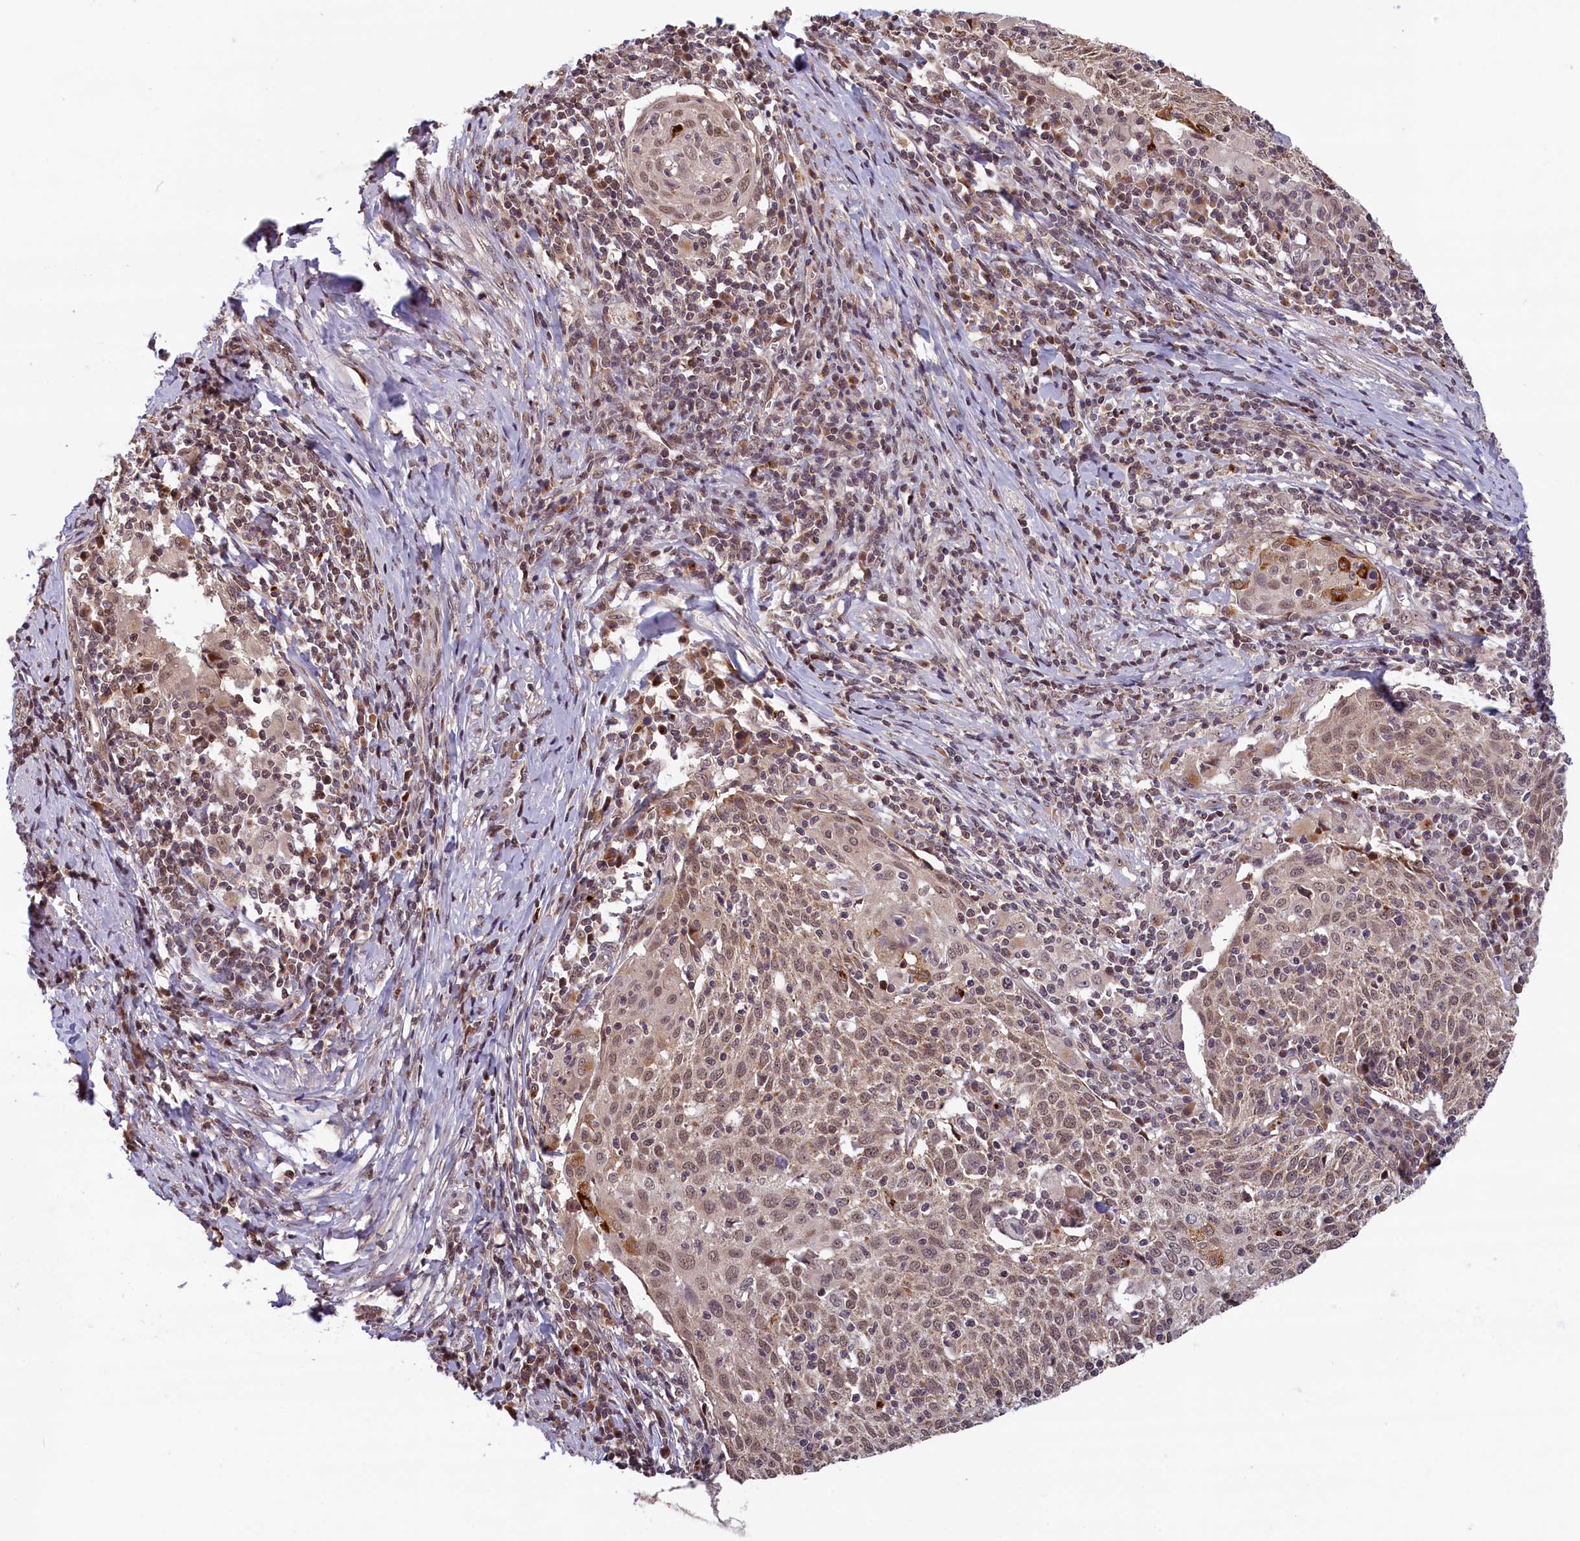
{"staining": {"intensity": "weak", "quantity": "25%-75%", "location": "nuclear"}, "tissue": "cervical cancer", "cell_type": "Tumor cells", "image_type": "cancer", "snomed": [{"axis": "morphology", "description": "Squamous cell carcinoma, NOS"}, {"axis": "topography", "description": "Cervix"}], "caption": "This histopathology image displays IHC staining of human cervical squamous cell carcinoma, with low weak nuclear positivity in approximately 25%-75% of tumor cells.", "gene": "KCNK6", "patient": {"sex": "female", "age": 52}}